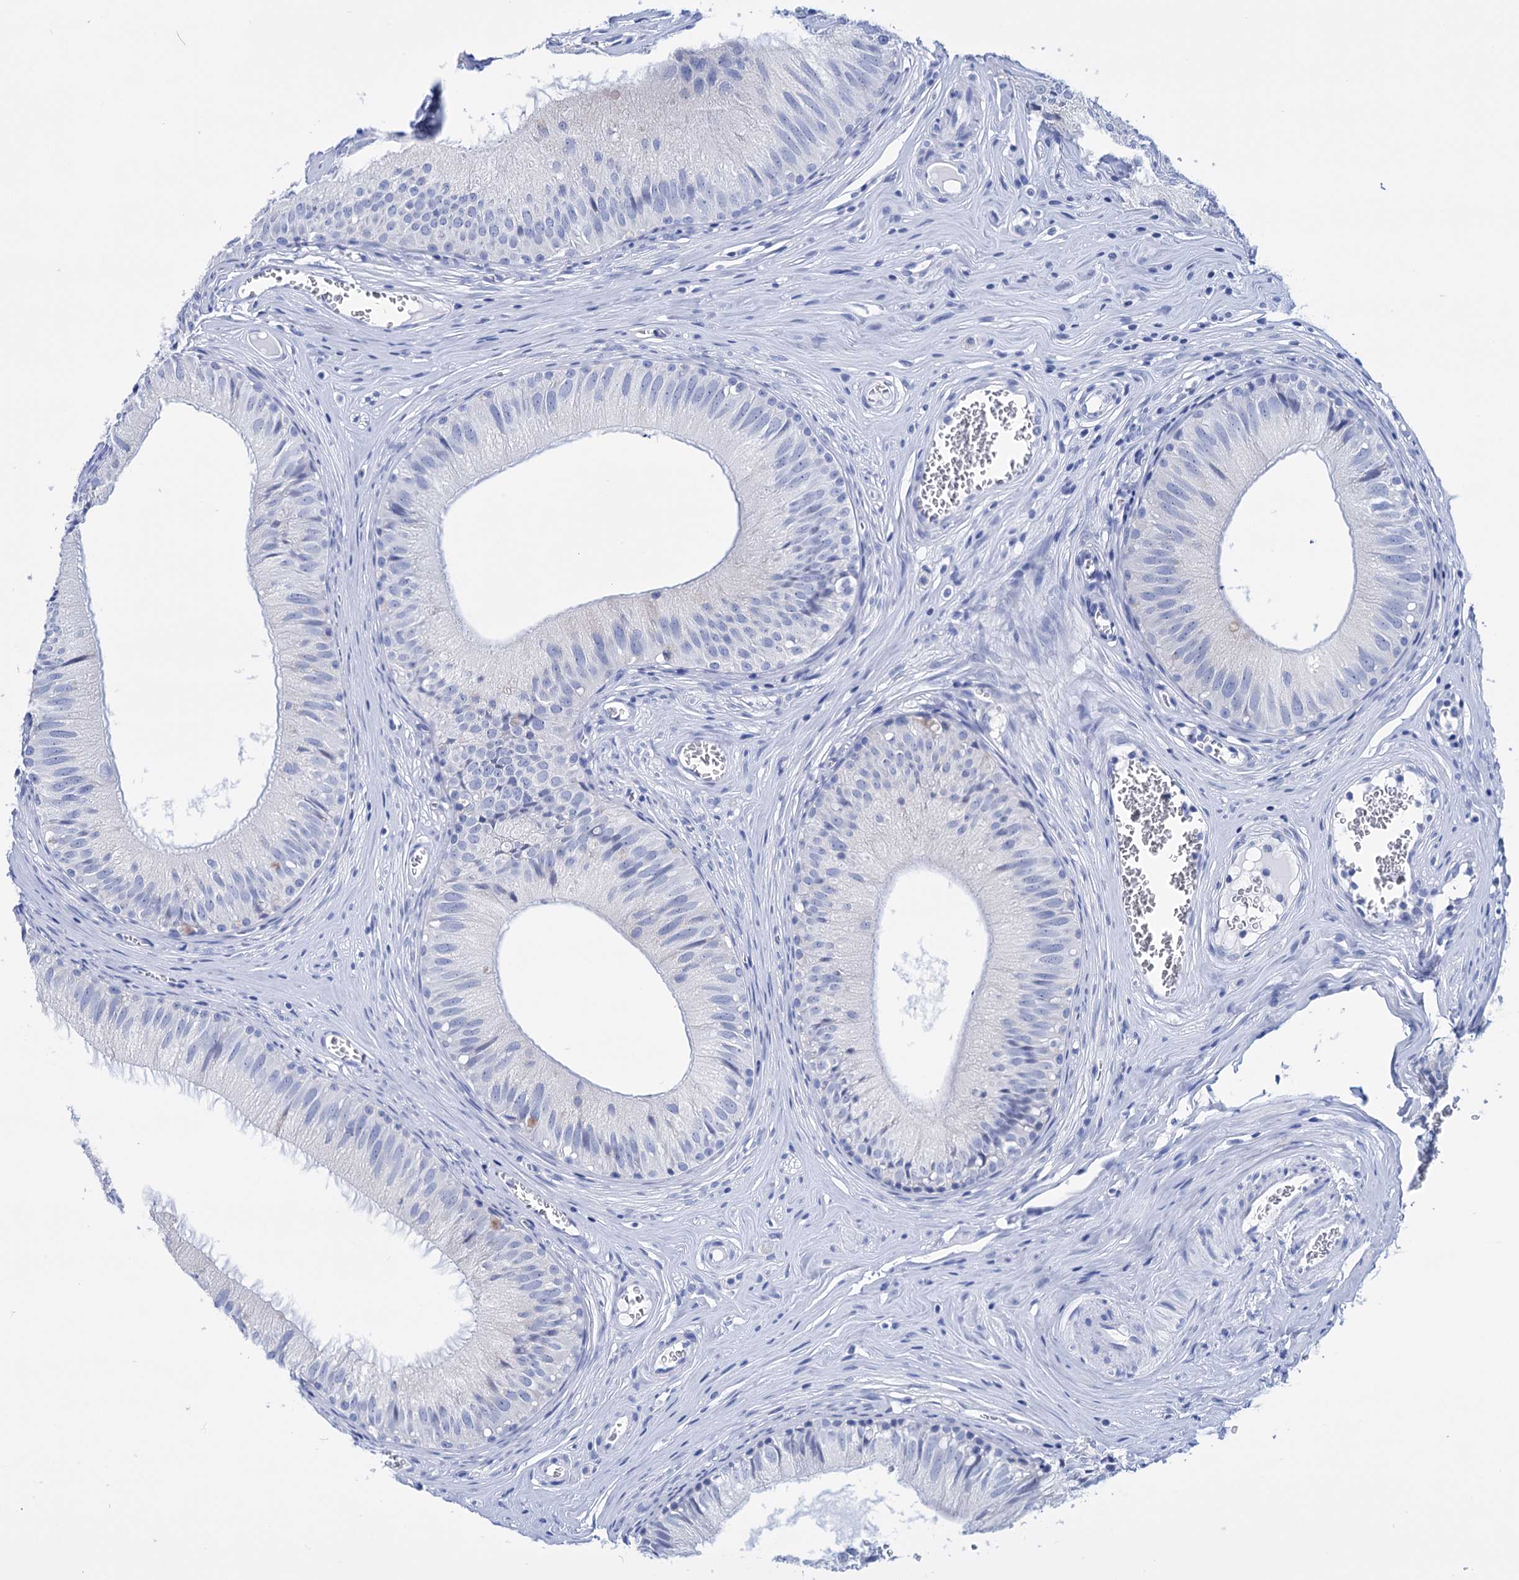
{"staining": {"intensity": "negative", "quantity": "none", "location": "none"}, "tissue": "epididymis", "cell_type": "Glandular cells", "image_type": "normal", "snomed": [{"axis": "morphology", "description": "Normal tissue, NOS"}, {"axis": "topography", "description": "Epididymis"}], "caption": "This is a image of IHC staining of normal epididymis, which shows no positivity in glandular cells.", "gene": "FBXW12", "patient": {"sex": "male", "age": 36}}